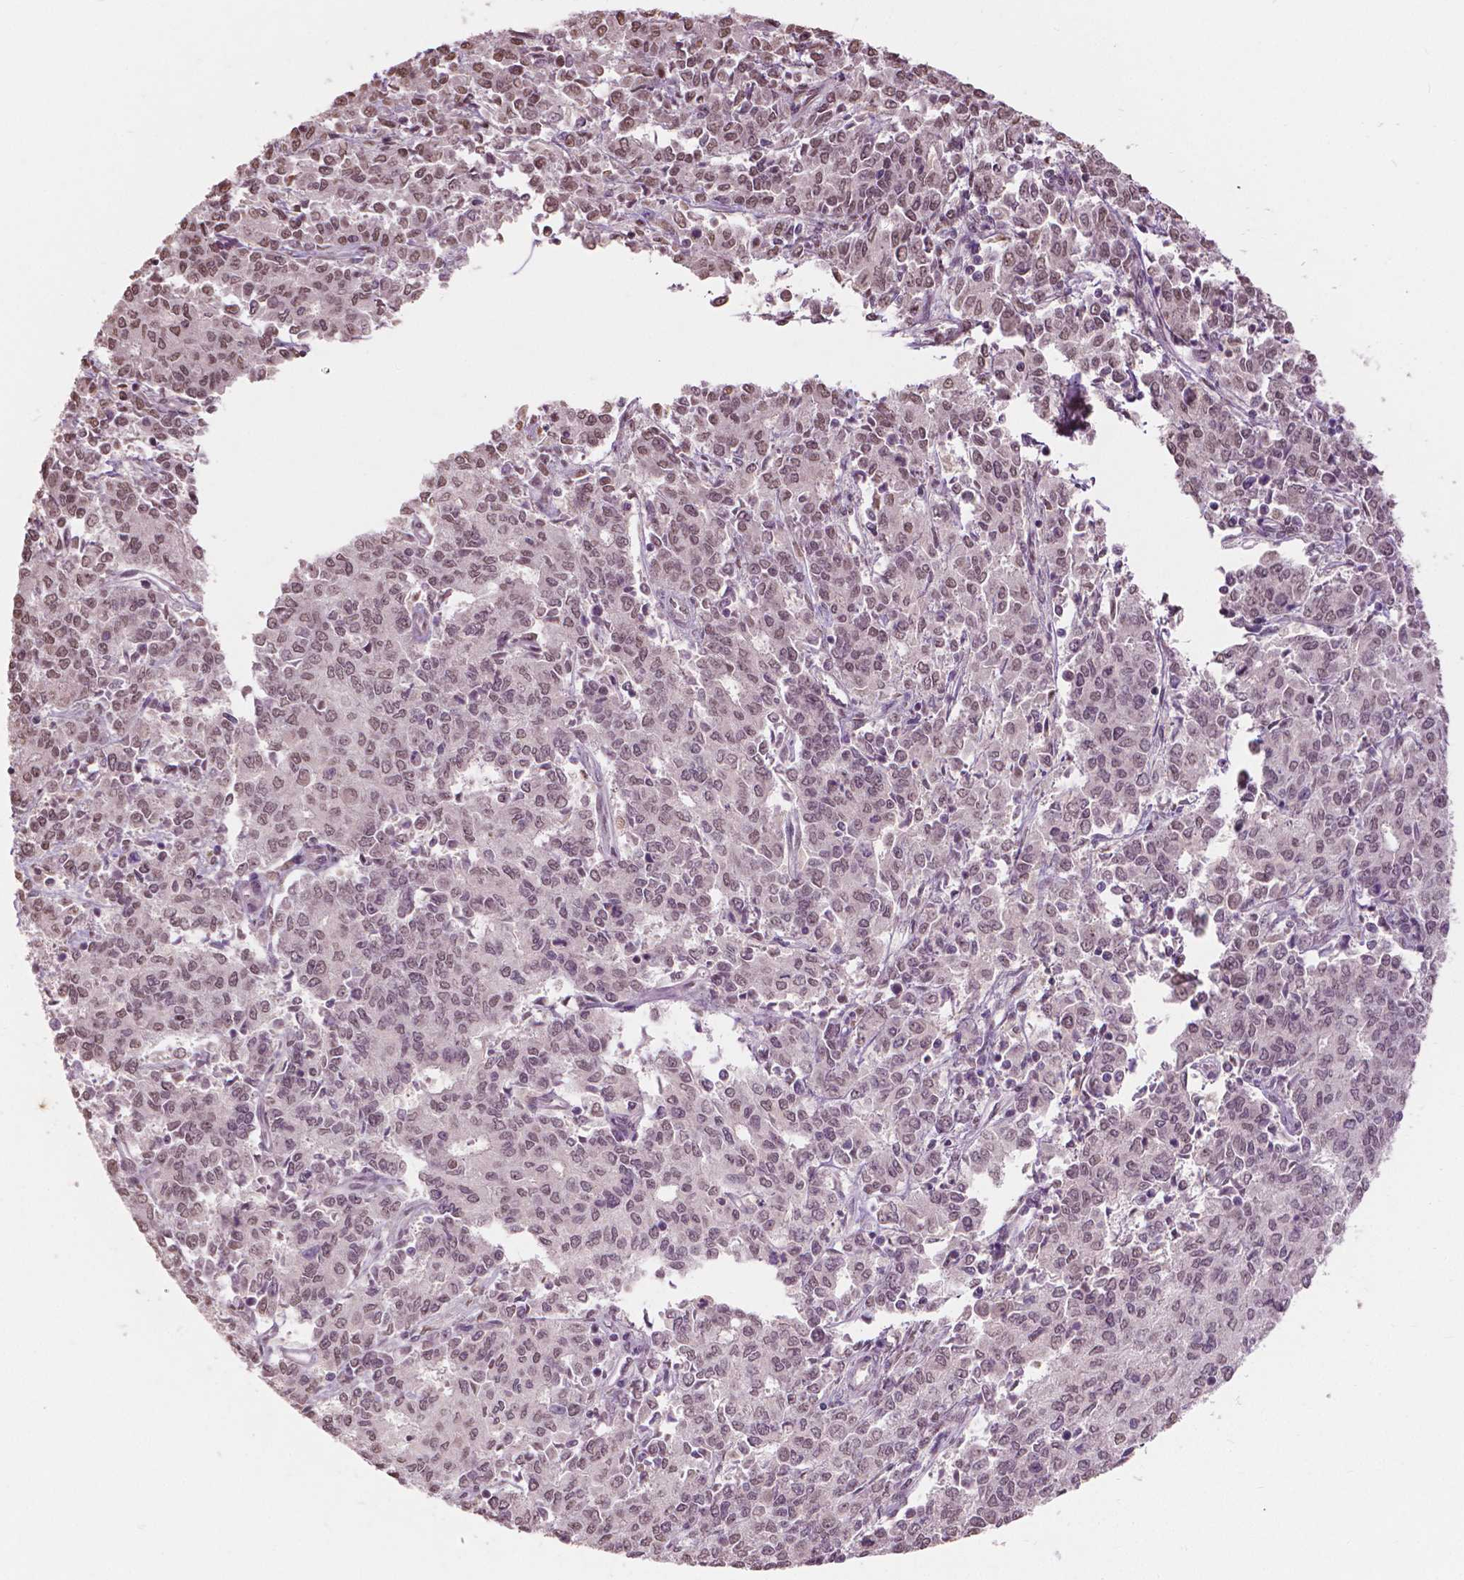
{"staining": {"intensity": "moderate", "quantity": ">75%", "location": "nuclear"}, "tissue": "endometrial cancer", "cell_type": "Tumor cells", "image_type": "cancer", "snomed": [{"axis": "morphology", "description": "Adenocarcinoma, NOS"}, {"axis": "topography", "description": "Endometrium"}], "caption": "Immunohistochemistry of endometrial cancer (adenocarcinoma) exhibits medium levels of moderate nuclear staining in approximately >75% of tumor cells.", "gene": "HOXA10", "patient": {"sex": "female", "age": 50}}